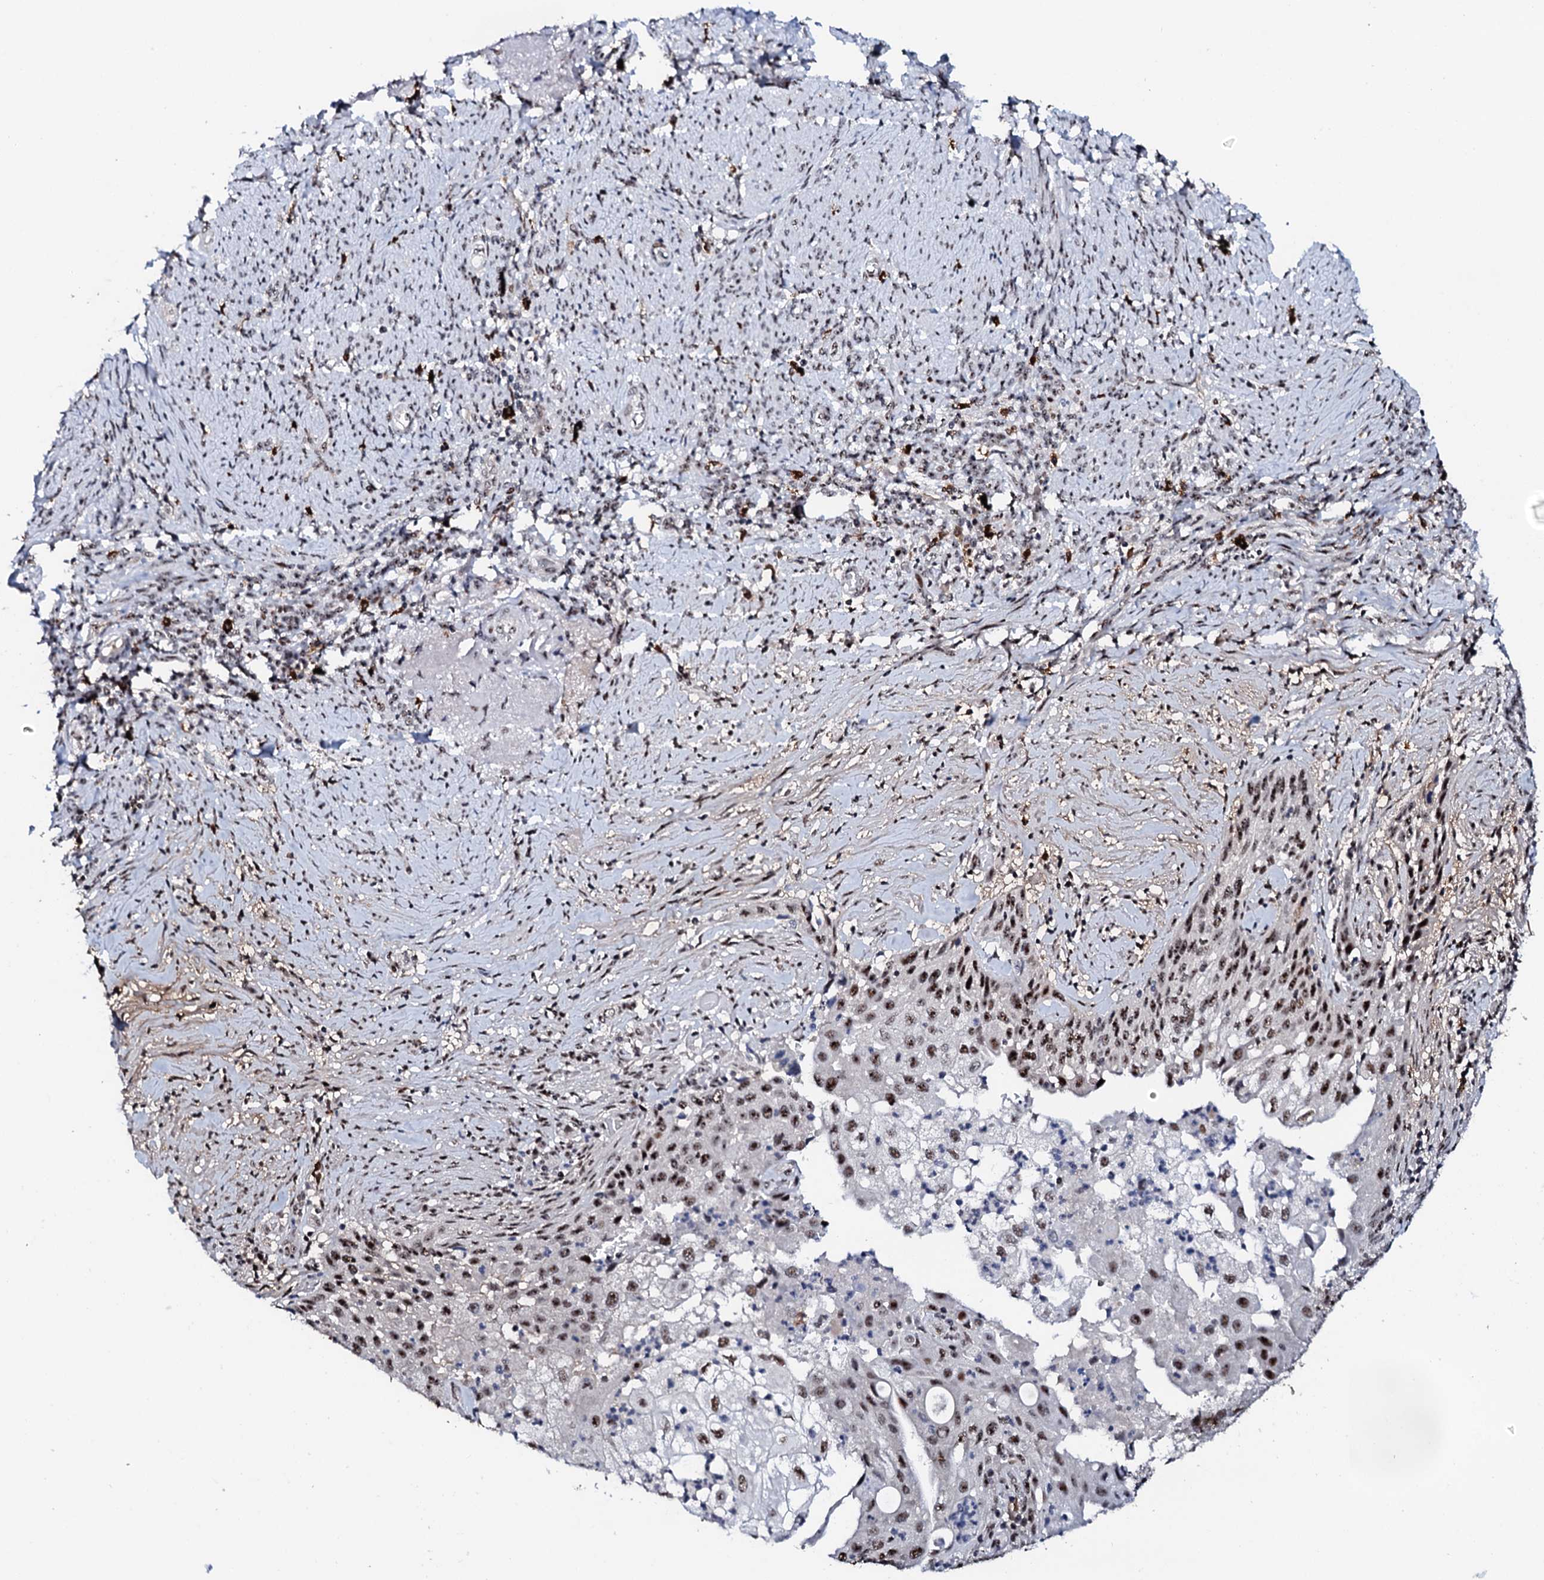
{"staining": {"intensity": "moderate", "quantity": ">75%", "location": "nuclear"}, "tissue": "cervical cancer", "cell_type": "Tumor cells", "image_type": "cancer", "snomed": [{"axis": "morphology", "description": "Squamous cell carcinoma, NOS"}, {"axis": "topography", "description": "Cervix"}], "caption": "Immunohistochemical staining of human cervical cancer reveals moderate nuclear protein expression in approximately >75% of tumor cells. (brown staining indicates protein expression, while blue staining denotes nuclei).", "gene": "NEUROG3", "patient": {"sex": "female", "age": 67}}